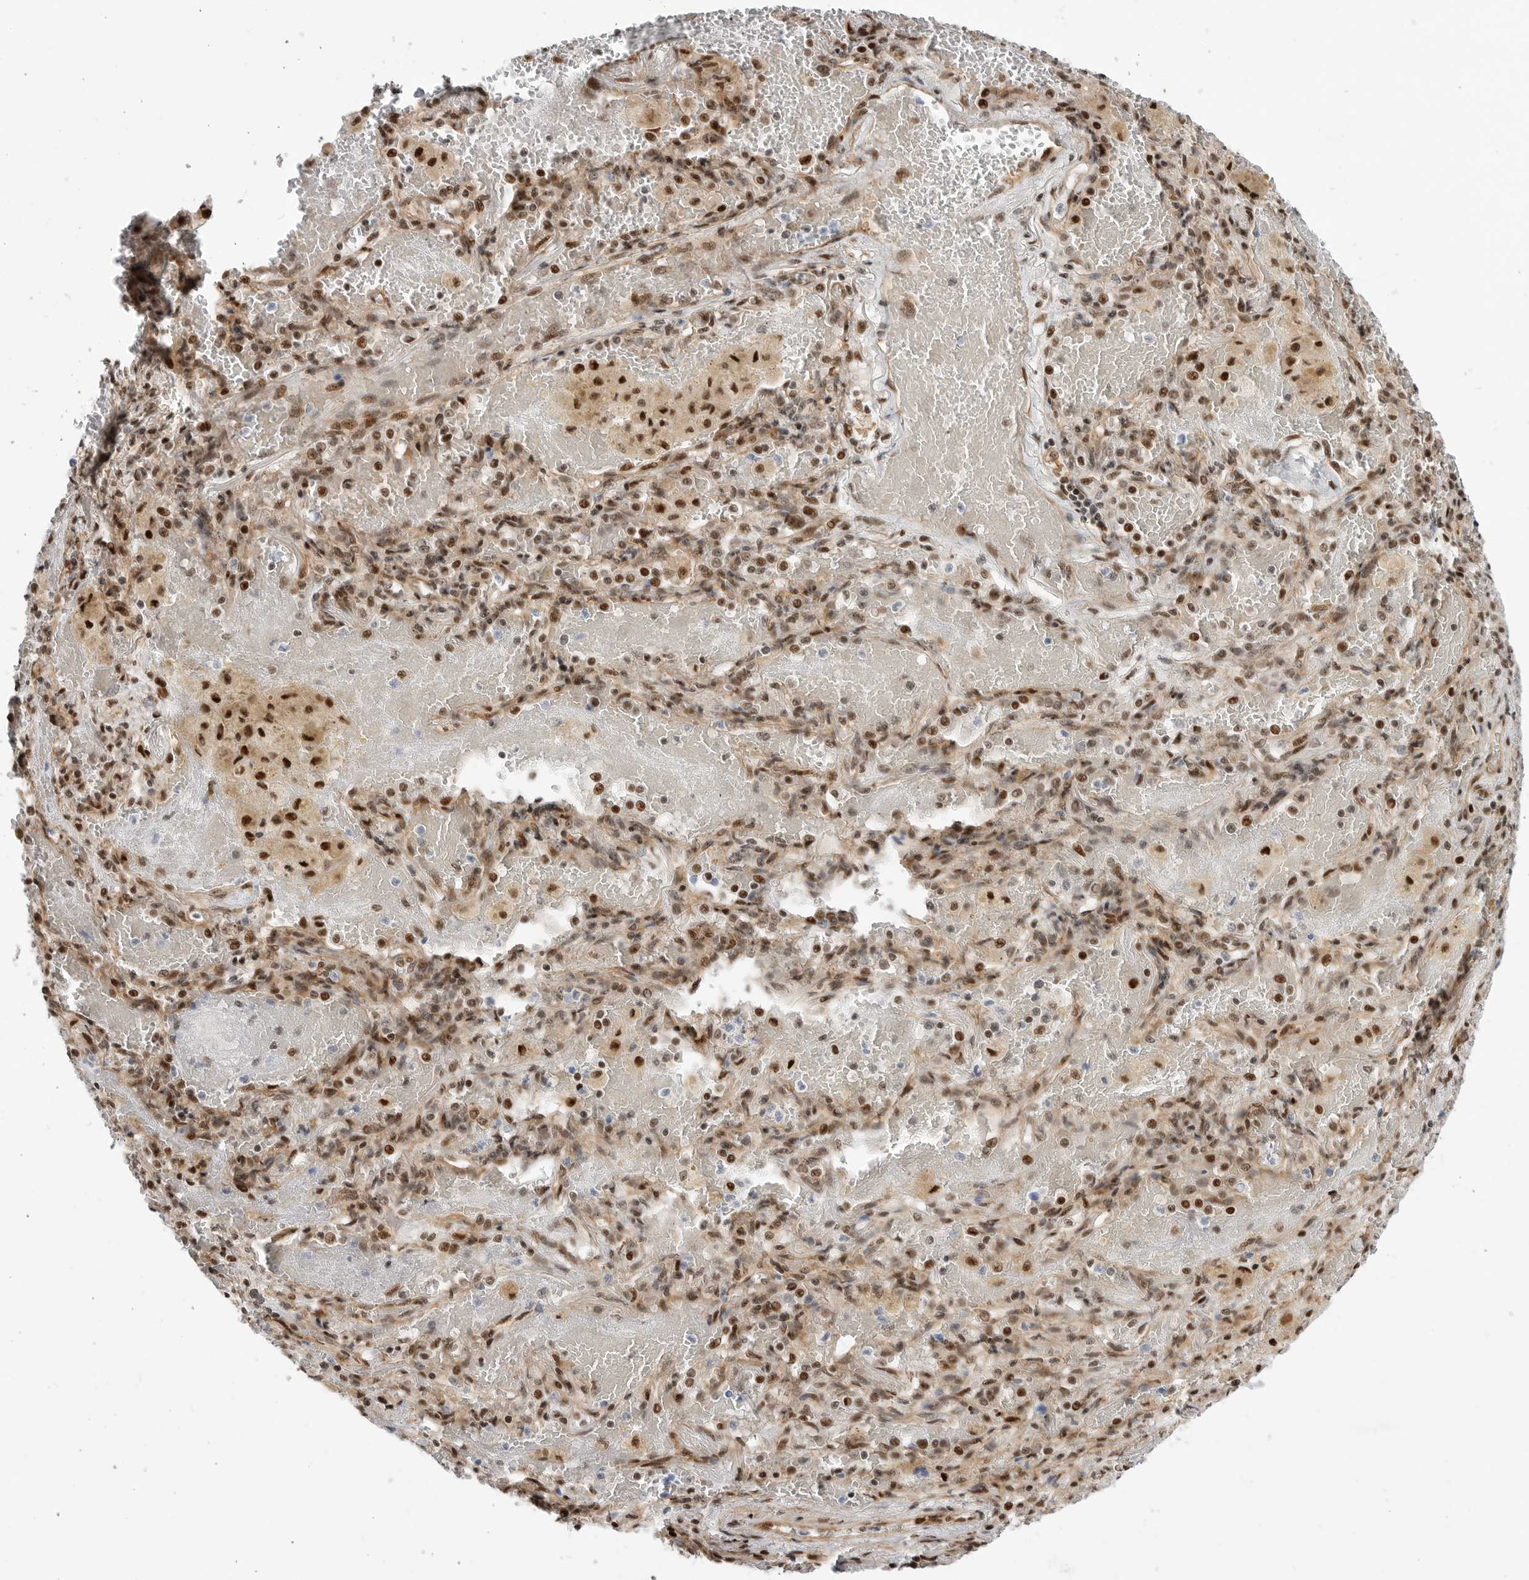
{"staining": {"intensity": "moderate", "quantity": ">75%", "location": "nuclear"}, "tissue": "lung cancer", "cell_type": "Tumor cells", "image_type": "cancer", "snomed": [{"axis": "morphology", "description": "Squamous cell carcinoma, NOS"}, {"axis": "topography", "description": "Lung"}], "caption": "Immunohistochemistry (IHC) photomicrograph of neoplastic tissue: human lung cancer stained using immunohistochemistry shows medium levels of moderate protein expression localized specifically in the nuclear of tumor cells, appearing as a nuclear brown color.", "gene": "GPATCH2", "patient": {"sex": "male", "age": 61}}